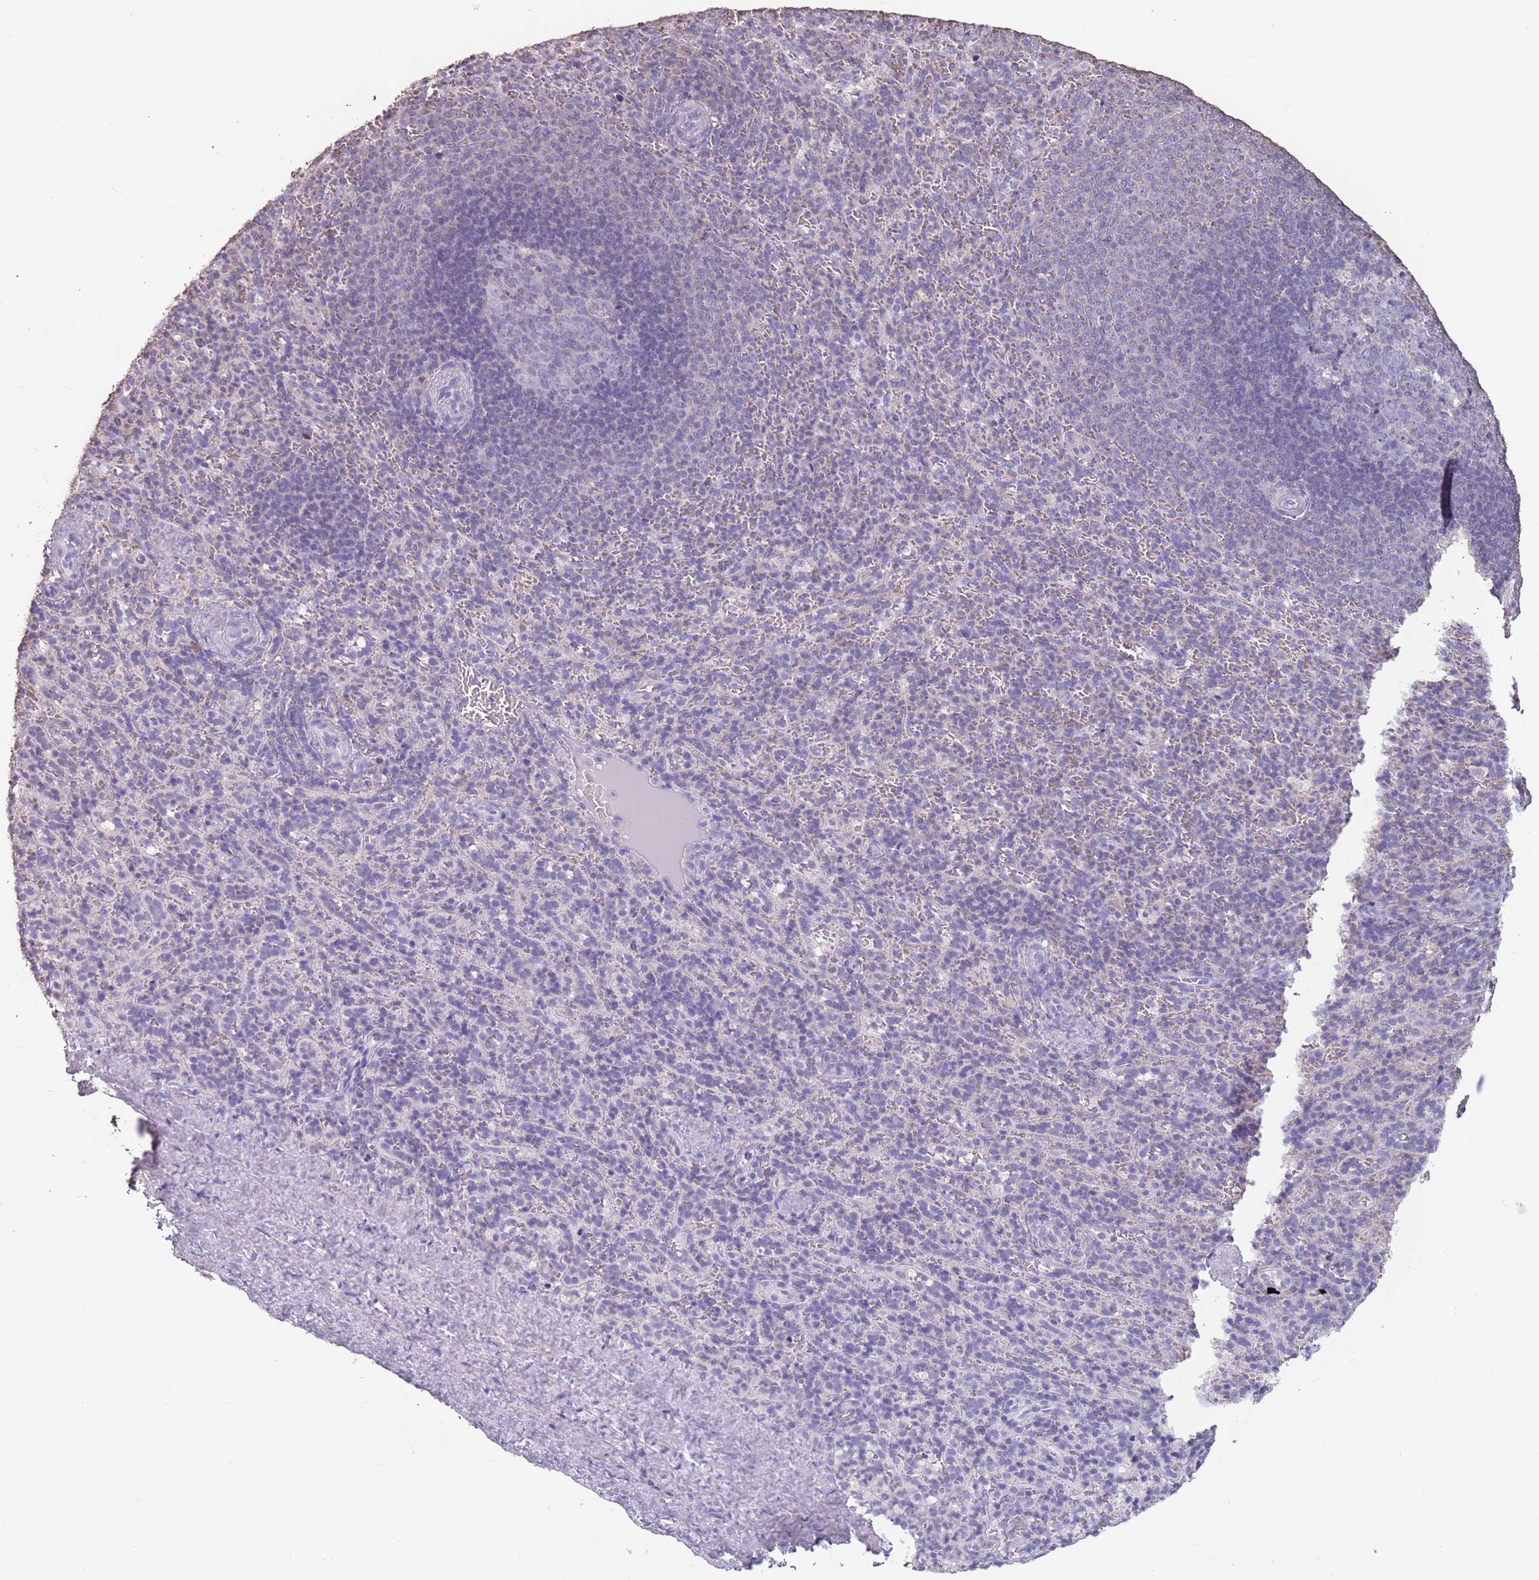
{"staining": {"intensity": "negative", "quantity": "none", "location": "none"}, "tissue": "spleen", "cell_type": "Cells in red pulp", "image_type": "normal", "snomed": [{"axis": "morphology", "description": "Normal tissue, NOS"}, {"axis": "topography", "description": "Spleen"}], "caption": "Immunohistochemistry (IHC) photomicrograph of benign human spleen stained for a protein (brown), which displays no expression in cells in red pulp. Nuclei are stained in blue.", "gene": "SUN5", "patient": {"sex": "female", "age": 21}}